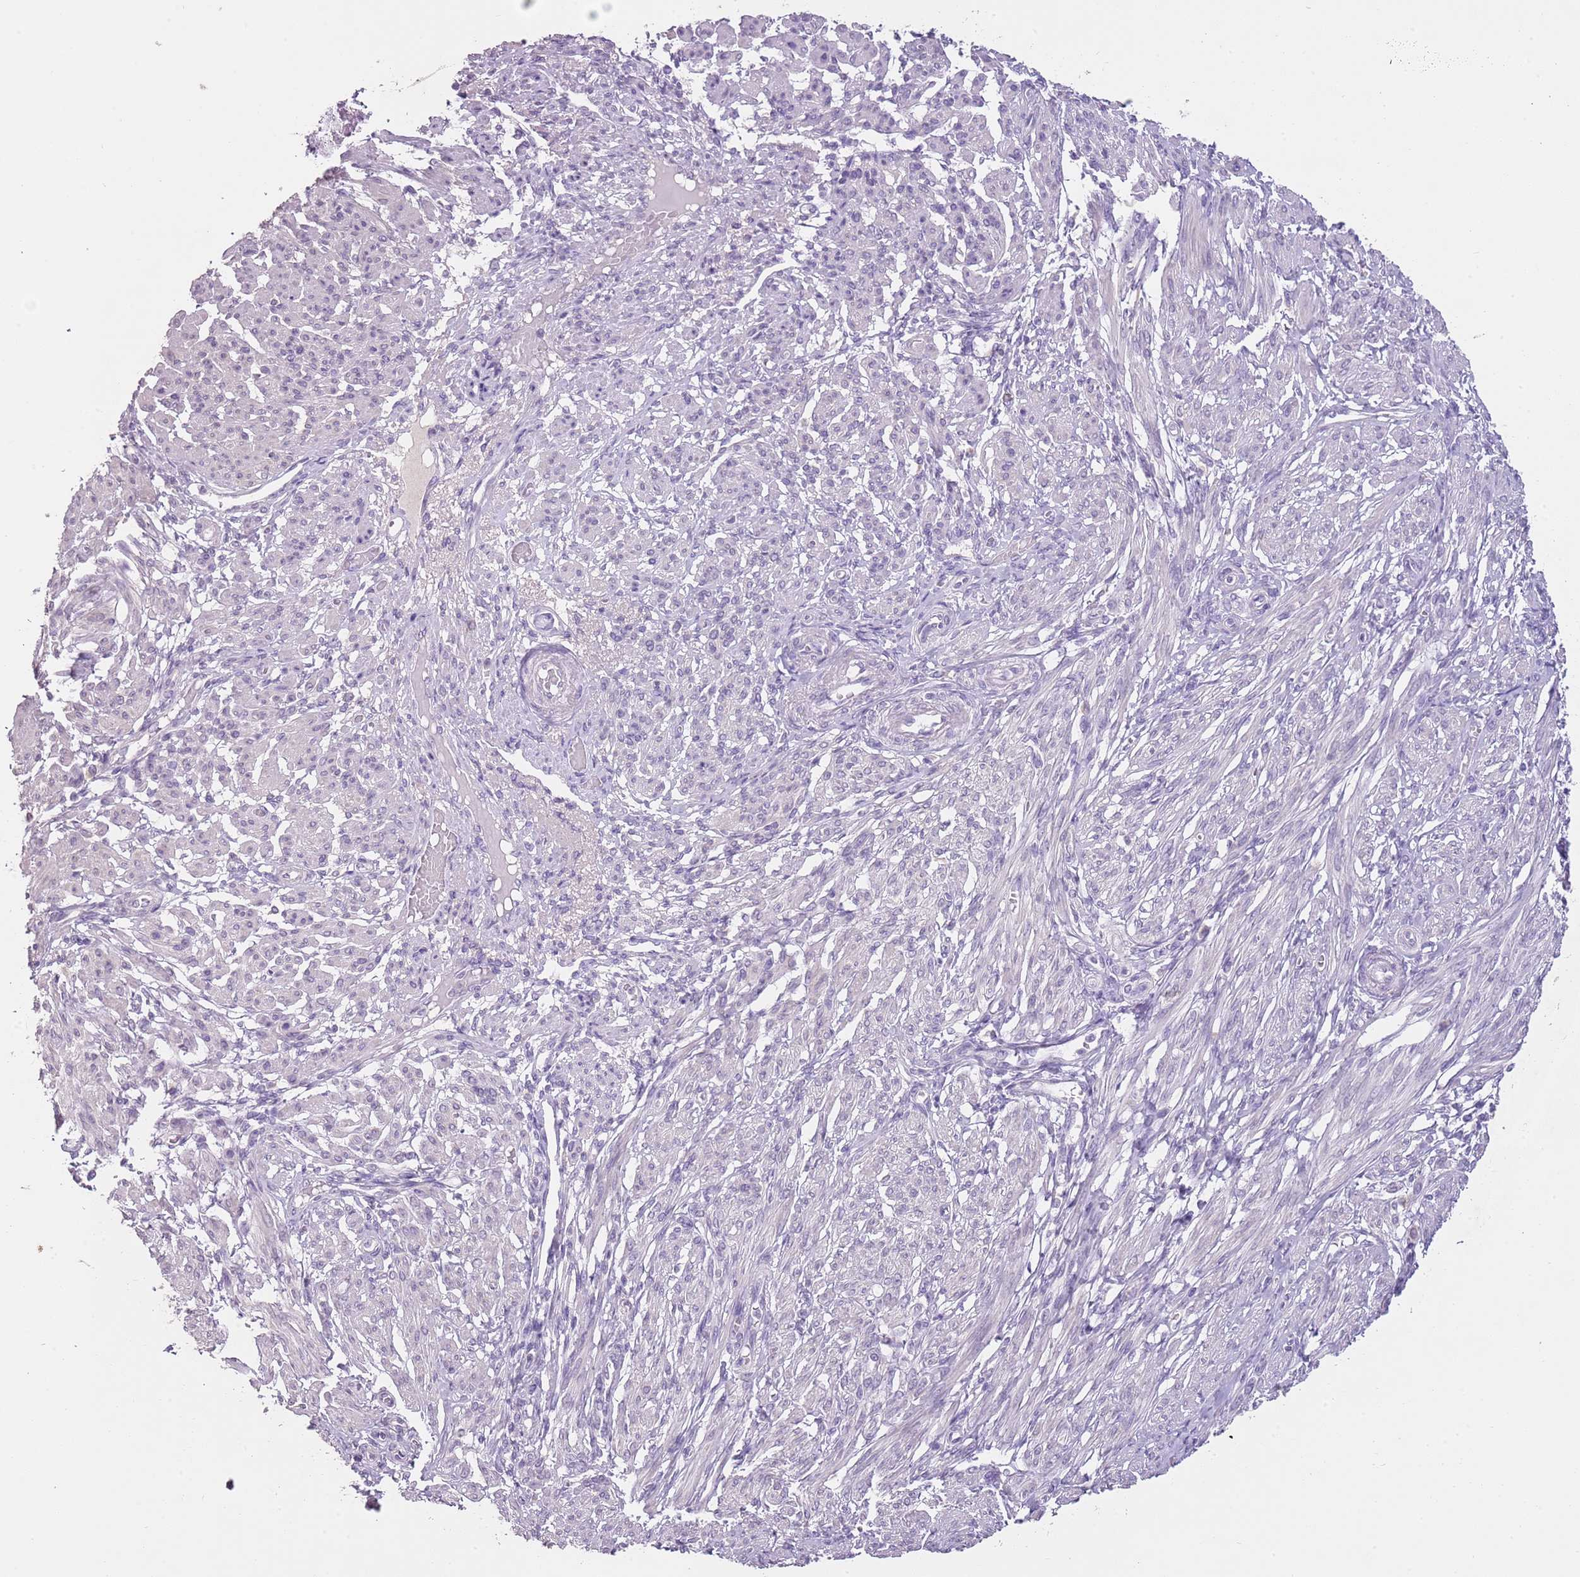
{"staining": {"intensity": "negative", "quantity": "none", "location": "none"}, "tissue": "smooth muscle", "cell_type": "Smooth muscle cells", "image_type": "normal", "snomed": [{"axis": "morphology", "description": "Normal tissue, NOS"}, {"axis": "topography", "description": "Smooth muscle"}], "caption": "A high-resolution image shows immunohistochemistry staining of benign smooth muscle, which shows no significant staining in smooth muscle cells.", "gene": "SLC35E3", "patient": {"sex": "female", "age": 39}}